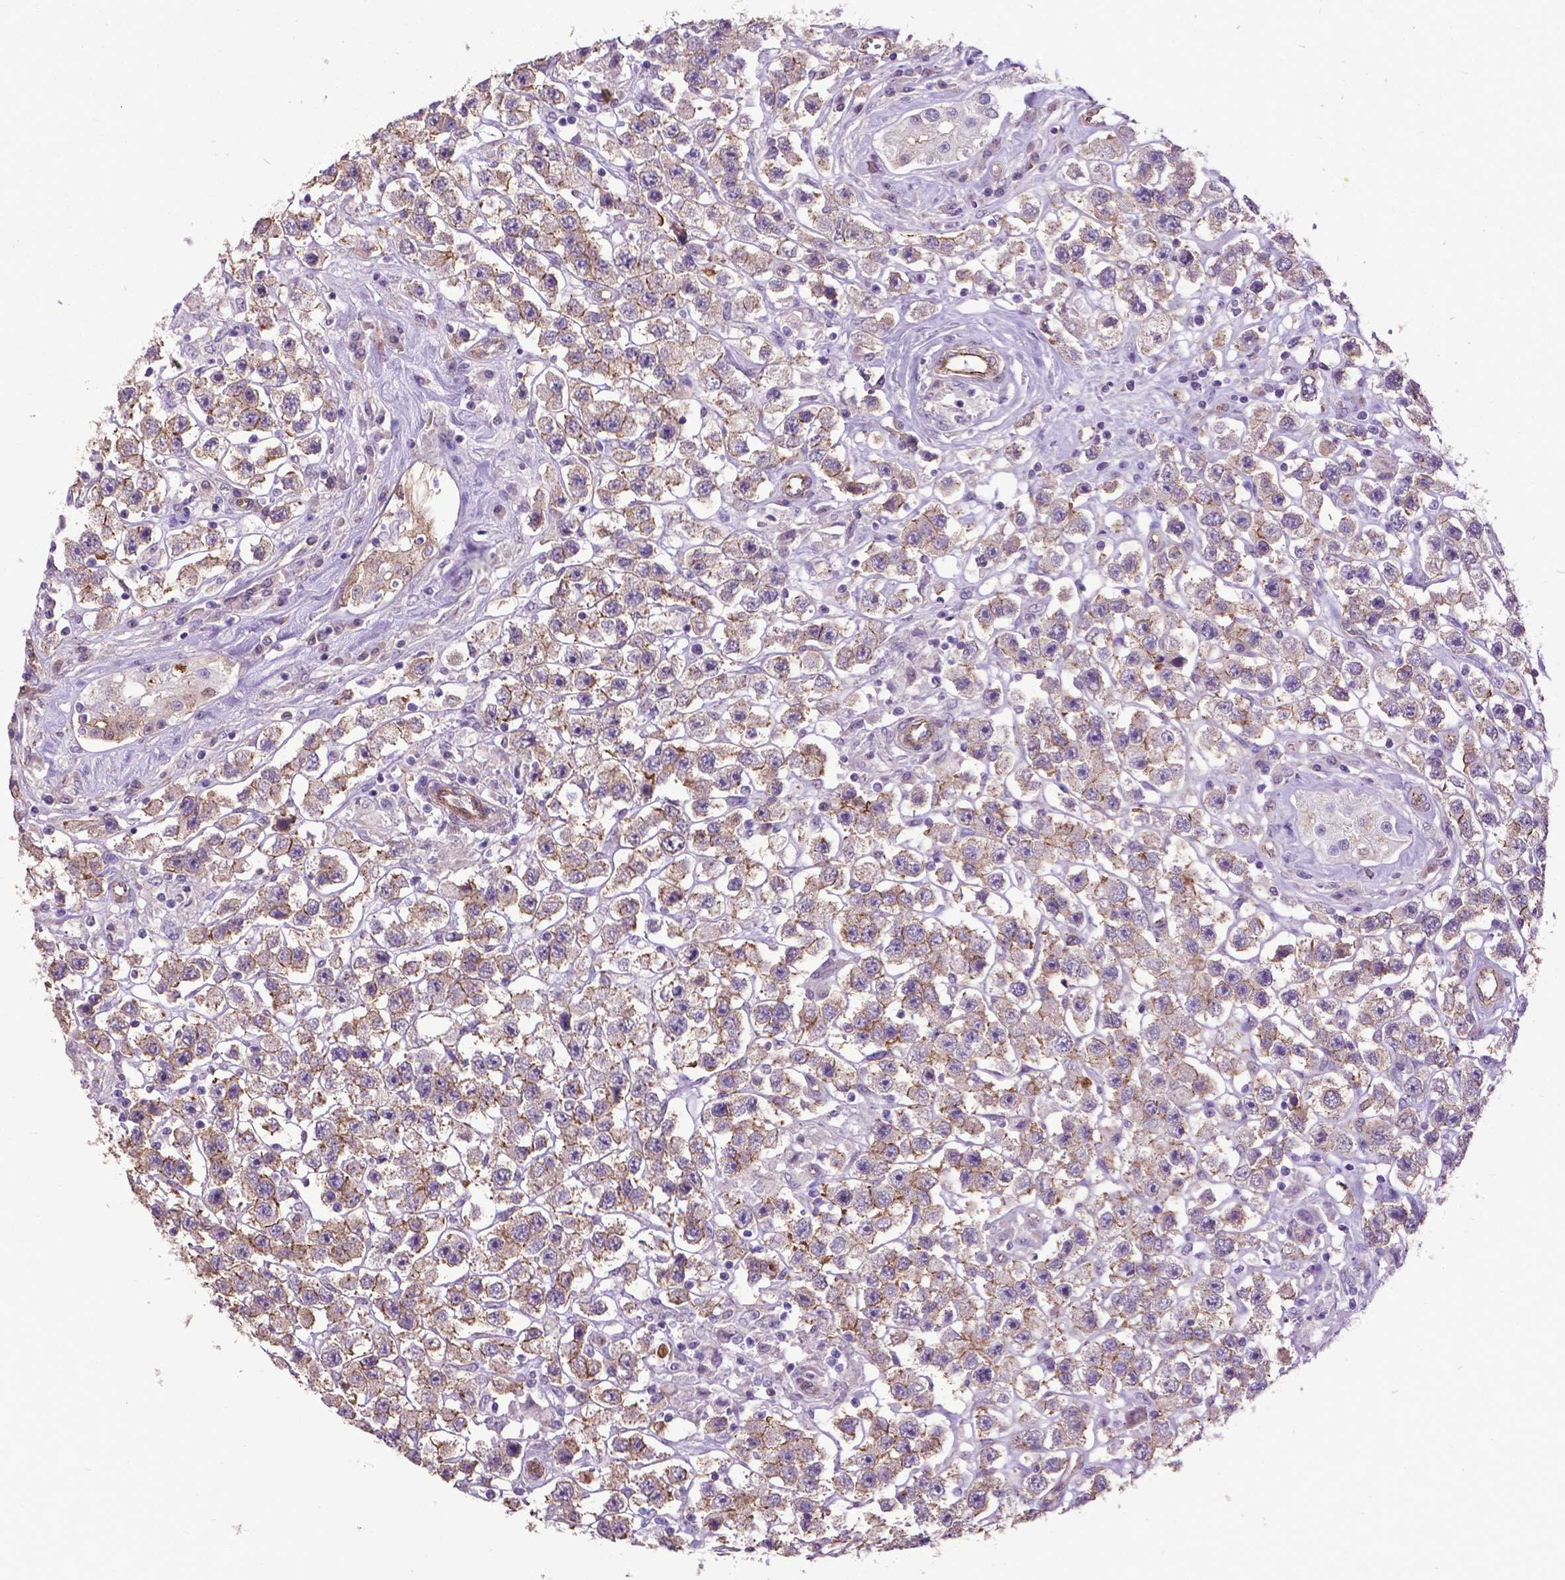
{"staining": {"intensity": "weak", "quantity": "25%-75%", "location": "cytoplasmic/membranous"}, "tissue": "testis cancer", "cell_type": "Tumor cells", "image_type": "cancer", "snomed": [{"axis": "morphology", "description": "Seminoma, NOS"}, {"axis": "topography", "description": "Testis"}], "caption": "Protein expression analysis of human testis seminoma reveals weak cytoplasmic/membranous staining in approximately 25%-75% of tumor cells.", "gene": "PDLIM1", "patient": {"sex": "male", "age": 45}}